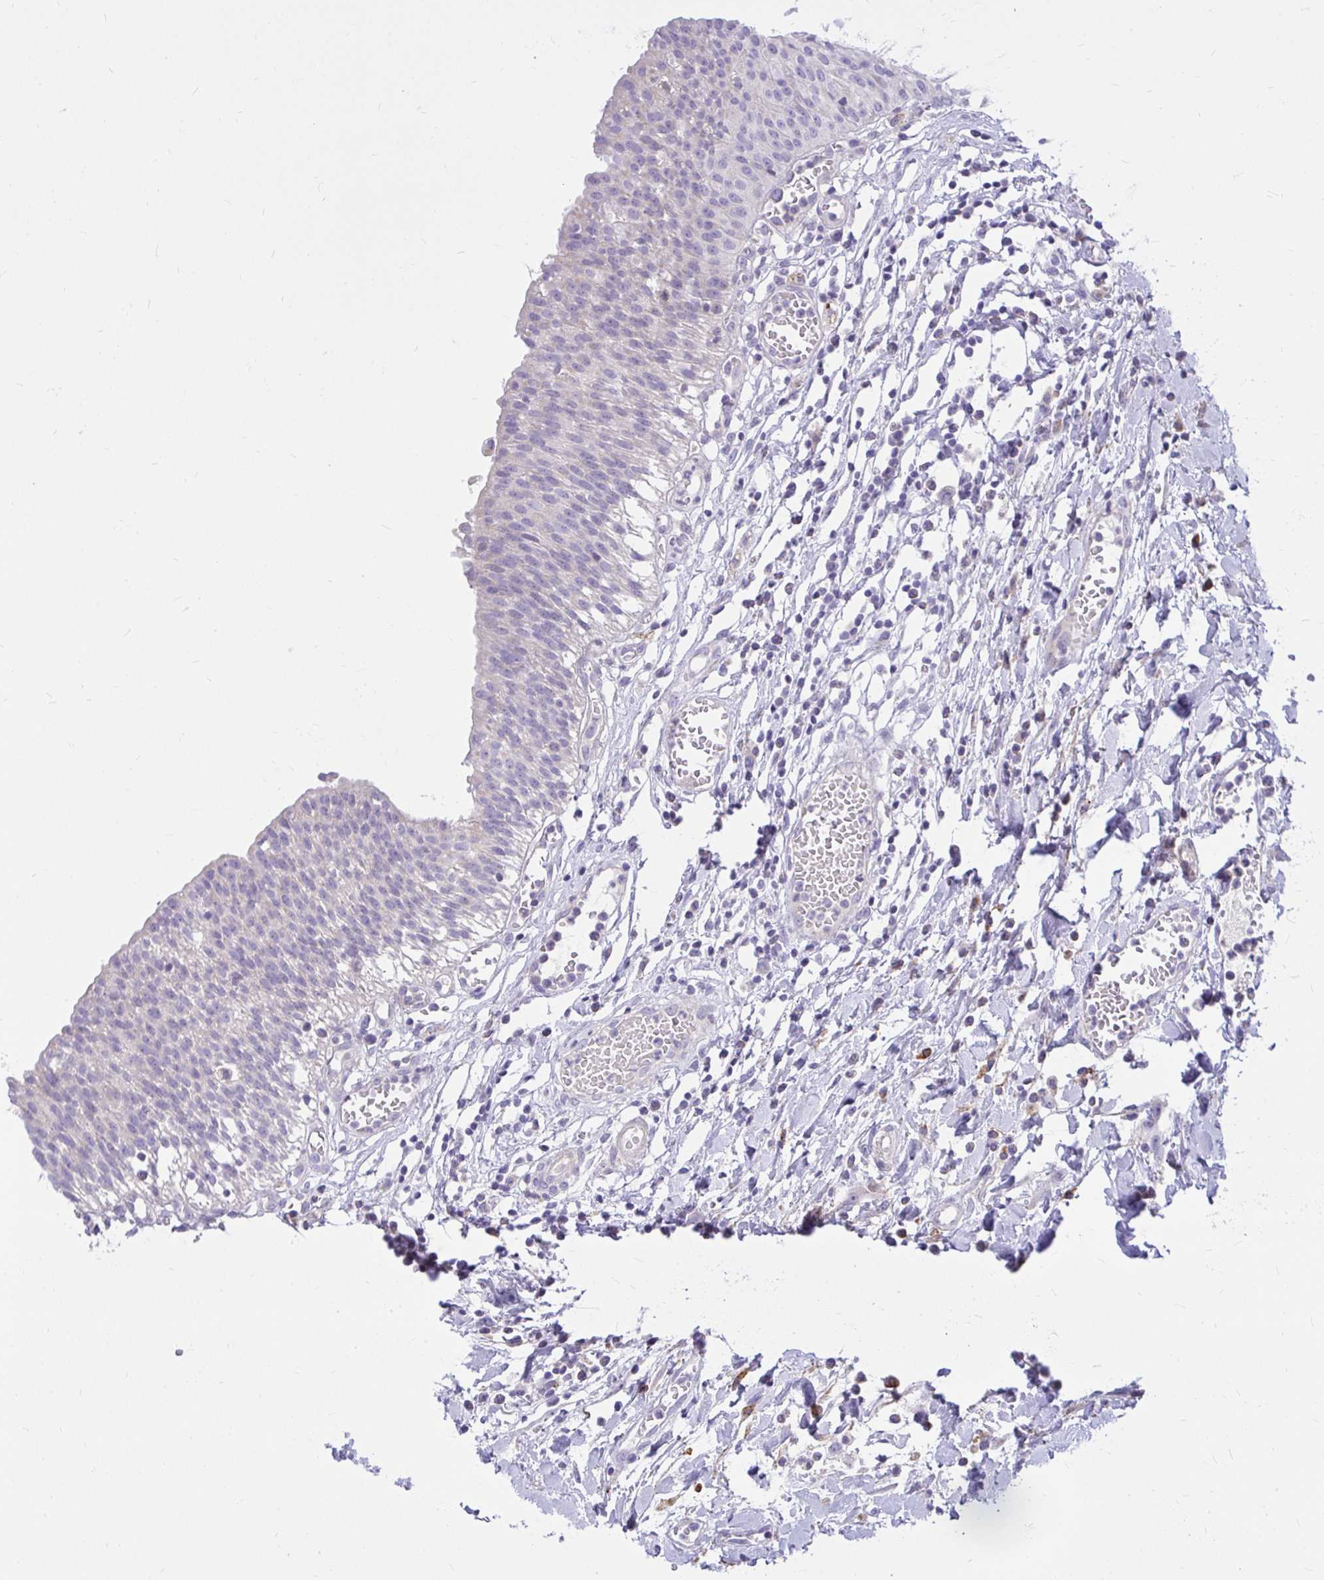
{"staining": {"intensity": "moderate", "quantity": "<25%", "location": "cytoplasmic/membranous"}, "tissue": "urinary bladder", "cell_type": "Urothelial cells", "image_type": "normal", "snomed": [{"axis": "morphology", "description": "Normal tissue, NOS"}, {"axis": "topography", "description": "Urinary bladder"}], "caption": "This image displays IHC staining of normal urinary bladder, with low moderate cytoplasmic/membranous positivity in approximately <25% of urothelial cells.", "gene": "PKN3", "patient": {"sex": "male", "age": 64}}